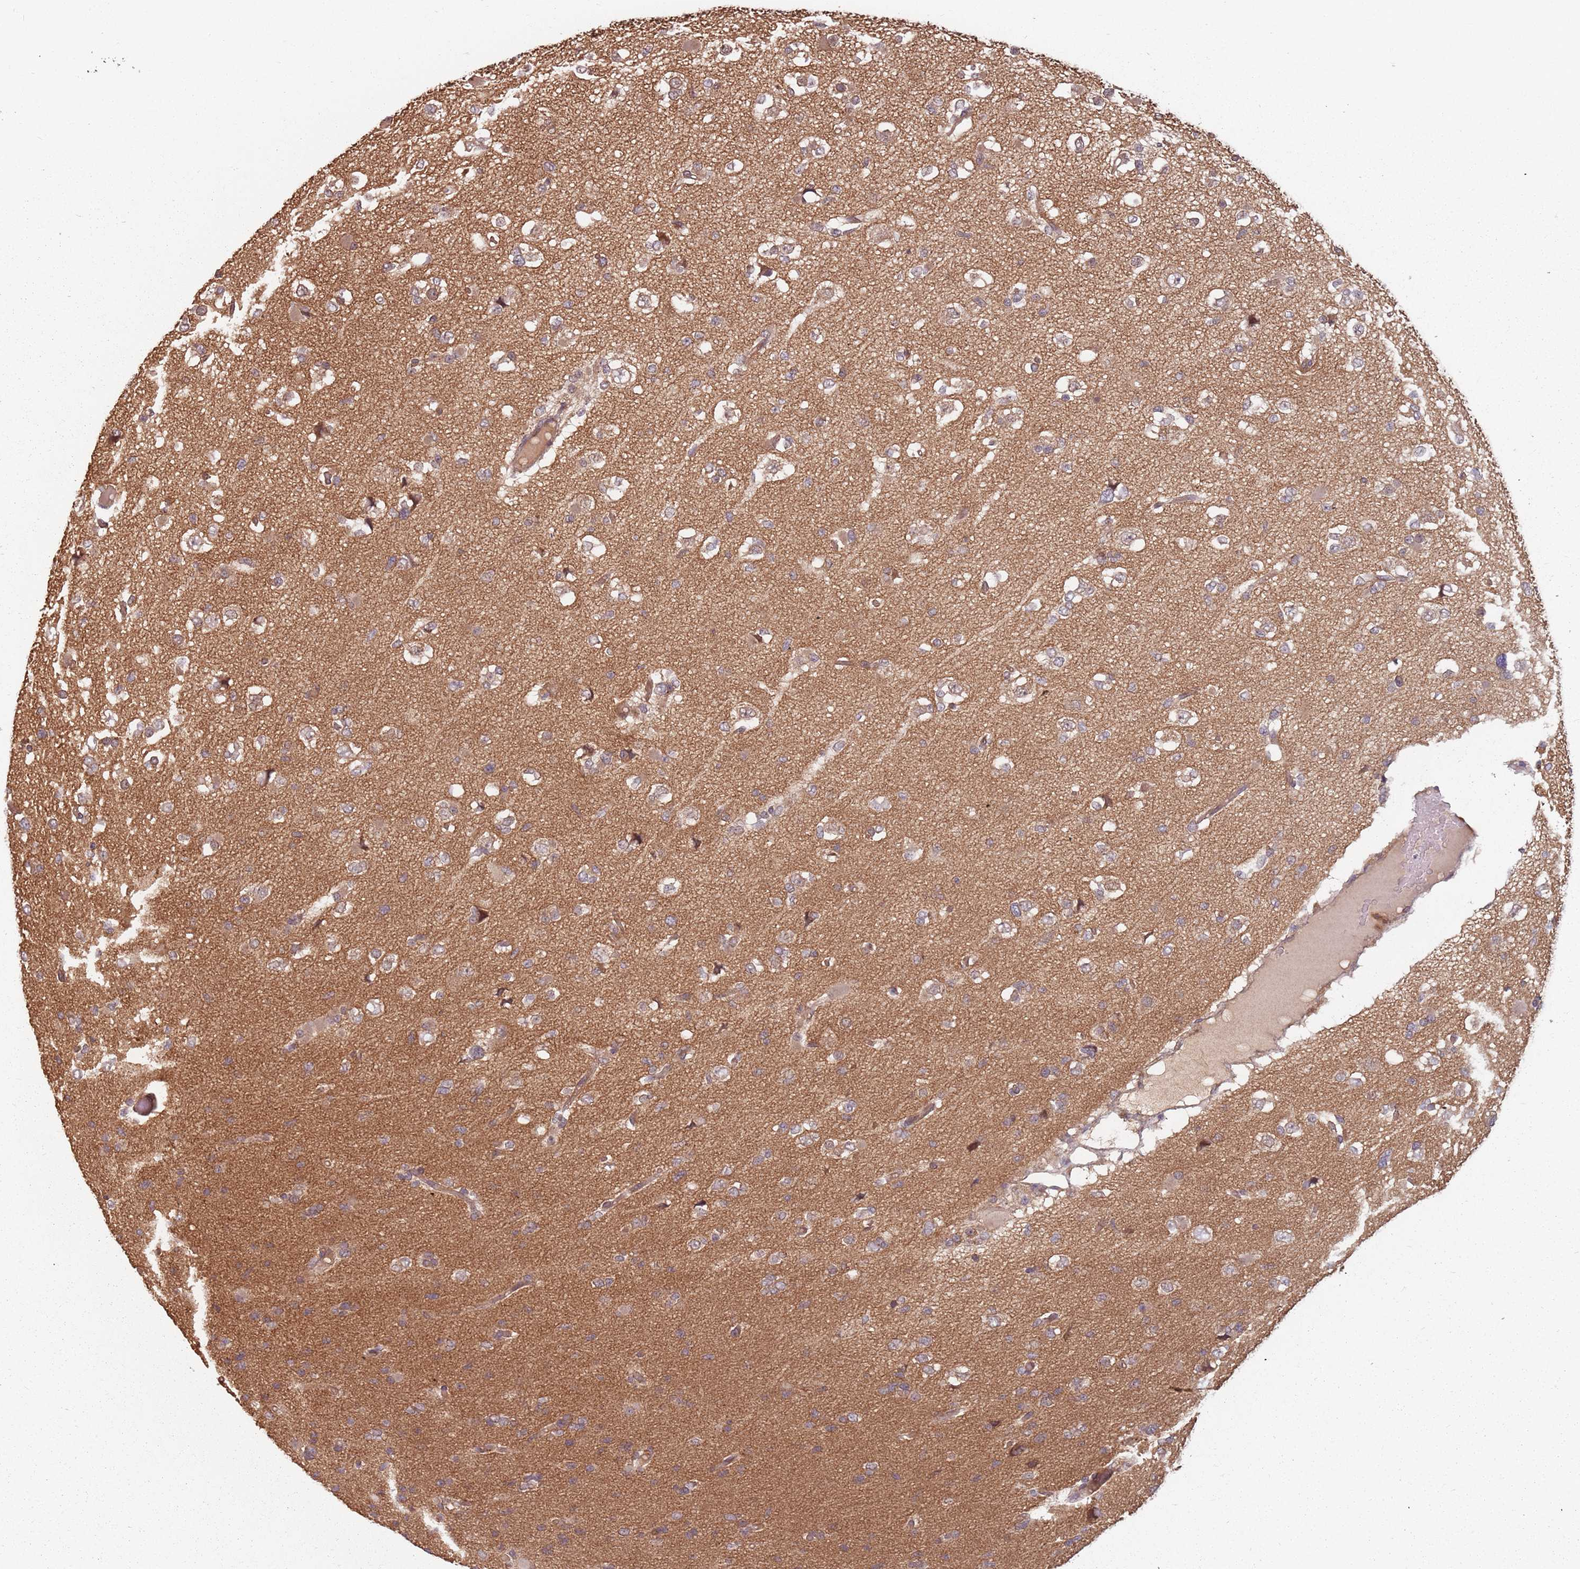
{"staining": {"intensity": "weak", "quantity": ">75%", "location": "cytoplasmic/membranous"}, "tissue": "glioma", "cell_type": "Tumor cells", "image_type": "cancer", "snomed": [{"axis": "morphology", "description": "Glioma, malignant, Low grade"}, {"axis": "topography", "description": "Brain"}], "caption": "Immunohistochemical staining of human glioma reveals weak cytoplasmic/membranous protein staining in approximately >75% of tumor cells.", "gene": "C3orf14", "patient": {"sex": "female", "age": 22}}